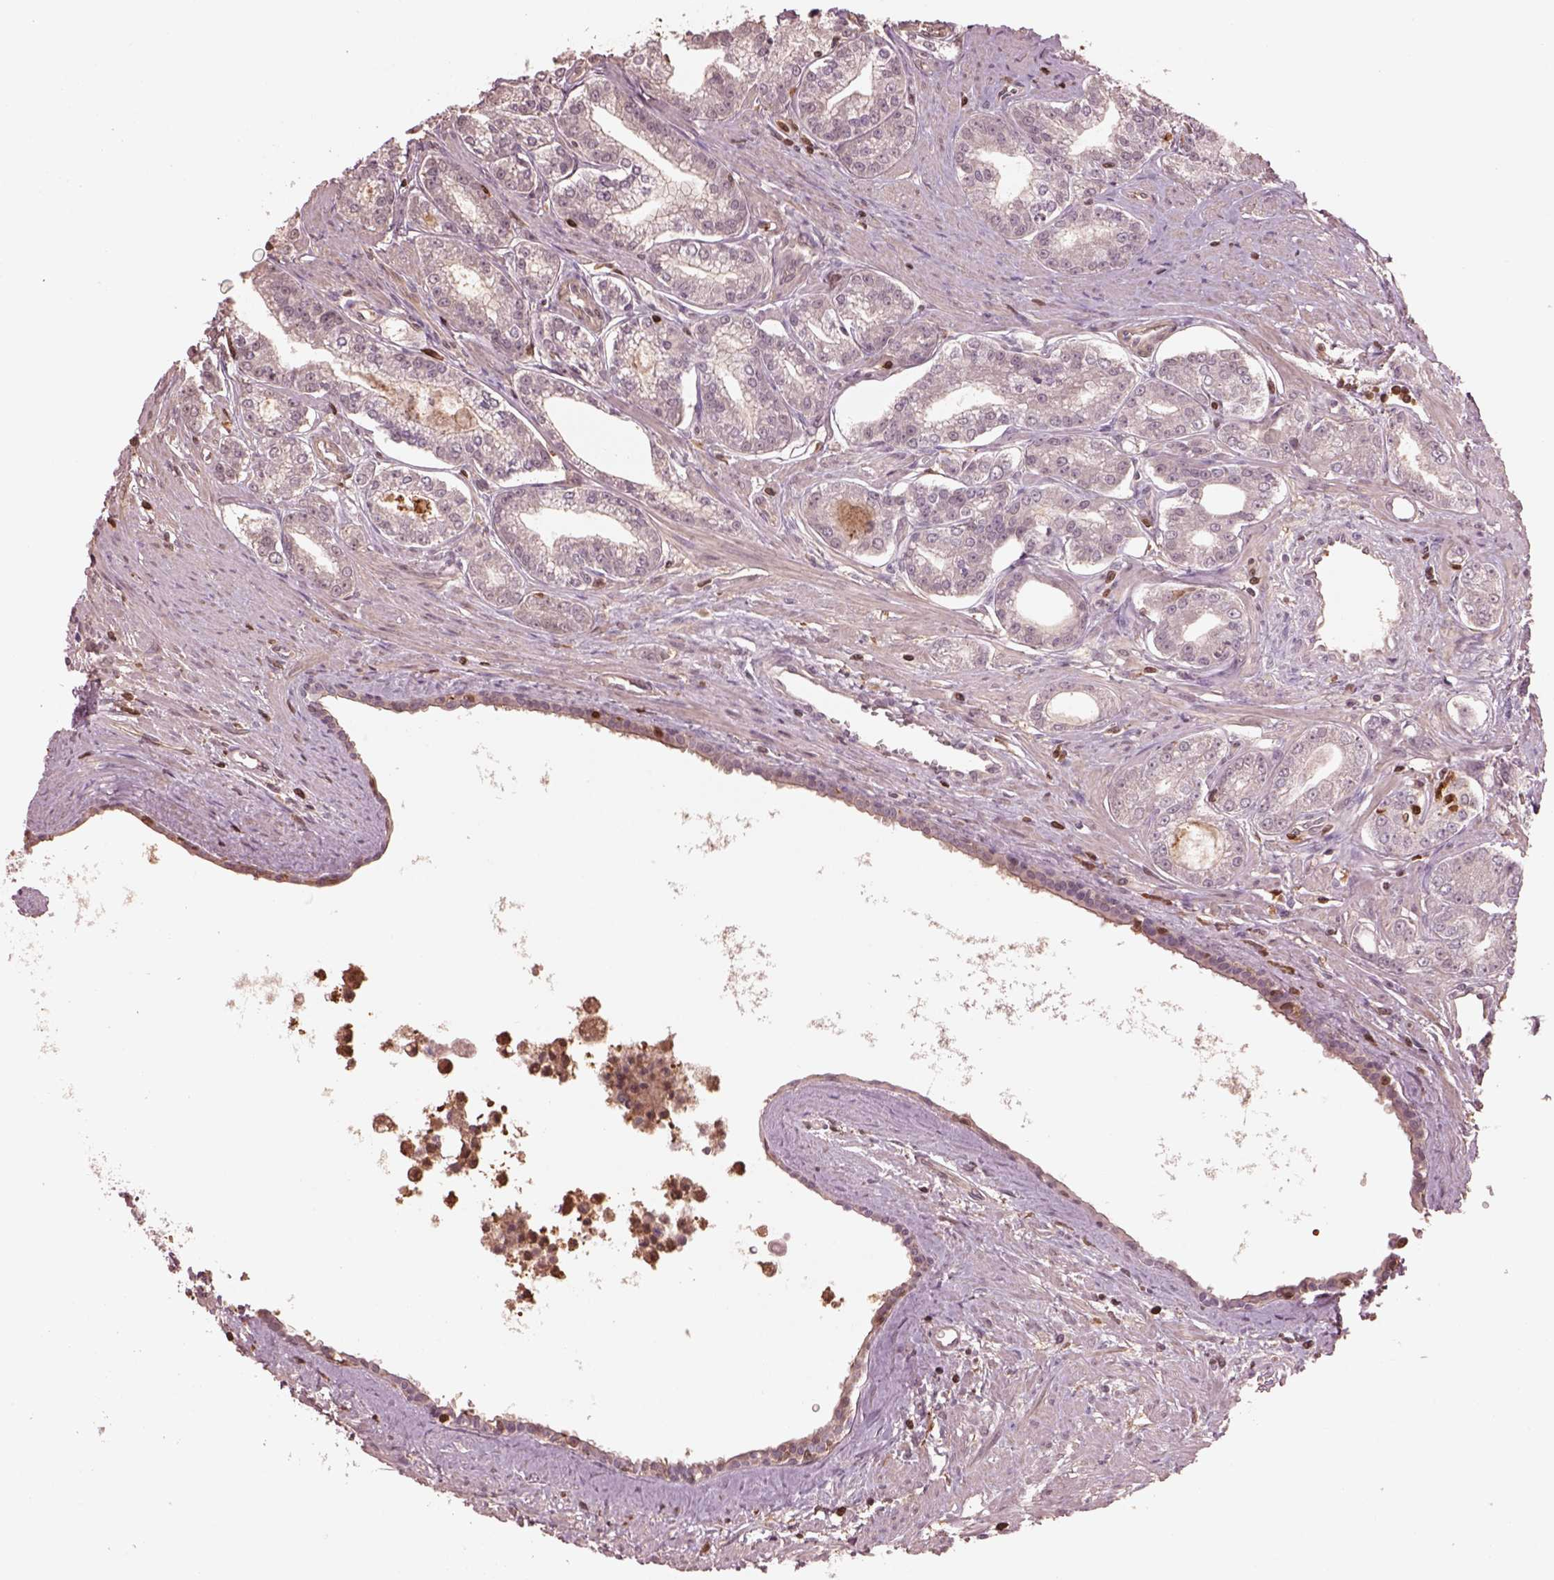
{"staining": {"intensity": "weak", "quantity": "25%-75%", "location": "cytoplasmic/membranous"}, "tissue": "prostate cancer", "cell_type": "Tumor cells", "image_type": "cancer", "snomed": [{"axis": "morphology", "description": "Adenocarcinoma, NOS"}, {"axis": "topography", "description": "Prostate"}], "caption": "Protein analysis of prostate cancer (adenocarcinoma) tissue reveals weak cytoplasmic/membranous expression in approximately 25%-75% of tumor cells. The staining was performed using DAB to visualize the protein expression in brown, while the nuclei were stained in blue with hematoxylin (Magnification: 20x).", "gene": "IL31RA", "patient": {"sex": "male", "age": 71}}